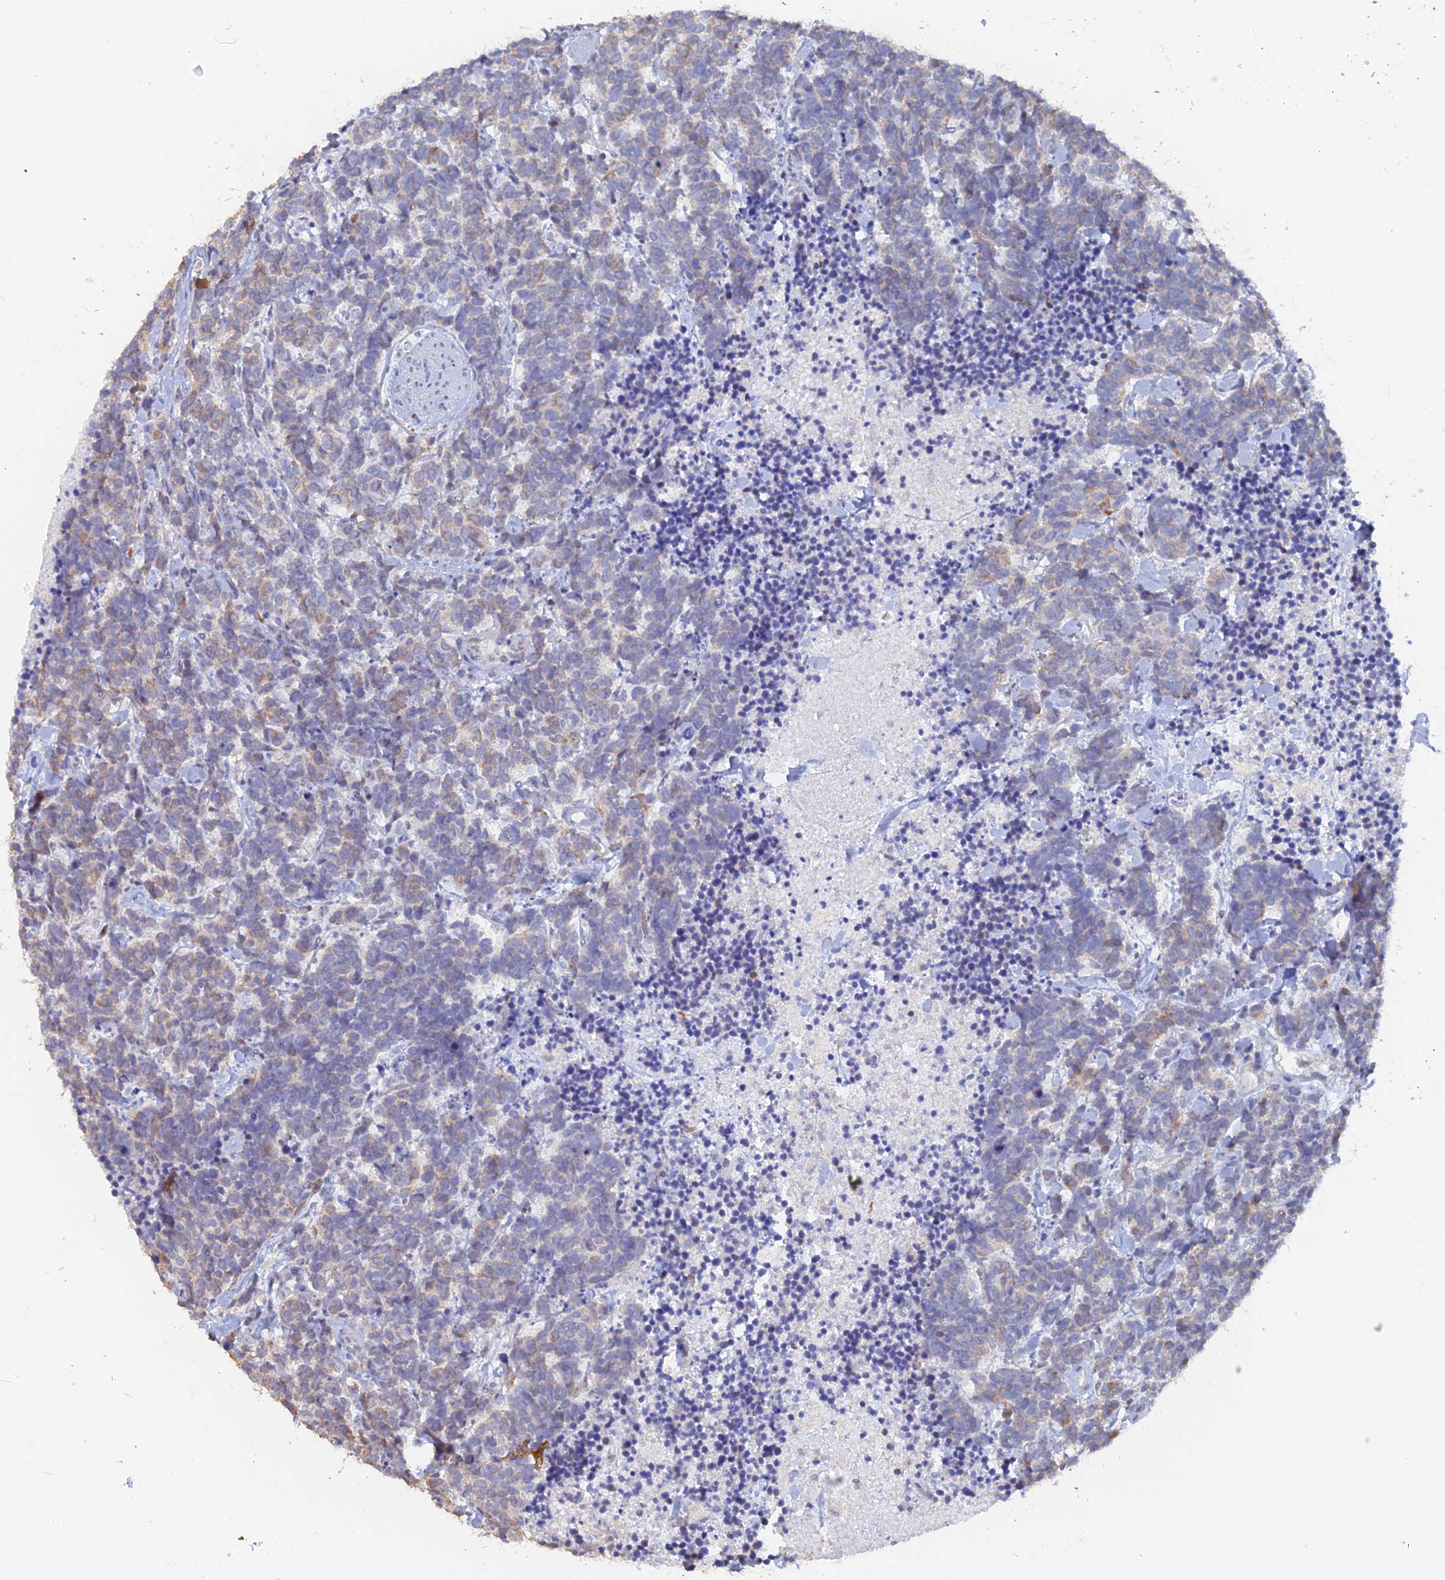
{"staining": {"intensity": "weak", "quantity": "25%-75%", "location": "cytoplasmic/membranous"}, "tissue": "carcinoid", "cell_type": "Tumor cells", "image_type": "cancer", "snomed": [{"axis": "morphology", "description": "Carcinoma, NOS"}, {"axis": "morphology", "description": "Carcinoid, malignant, NOS"}, {"axis": "topography", "description": "Prostate"}], "caption": "Protein staining reveals weak cytoplasmic/membranous expression in approximately 25%-75% of tumor cells in carcinoid.", "gene": "SEMG2", "patient": {"sex": "male", "age": 57}}